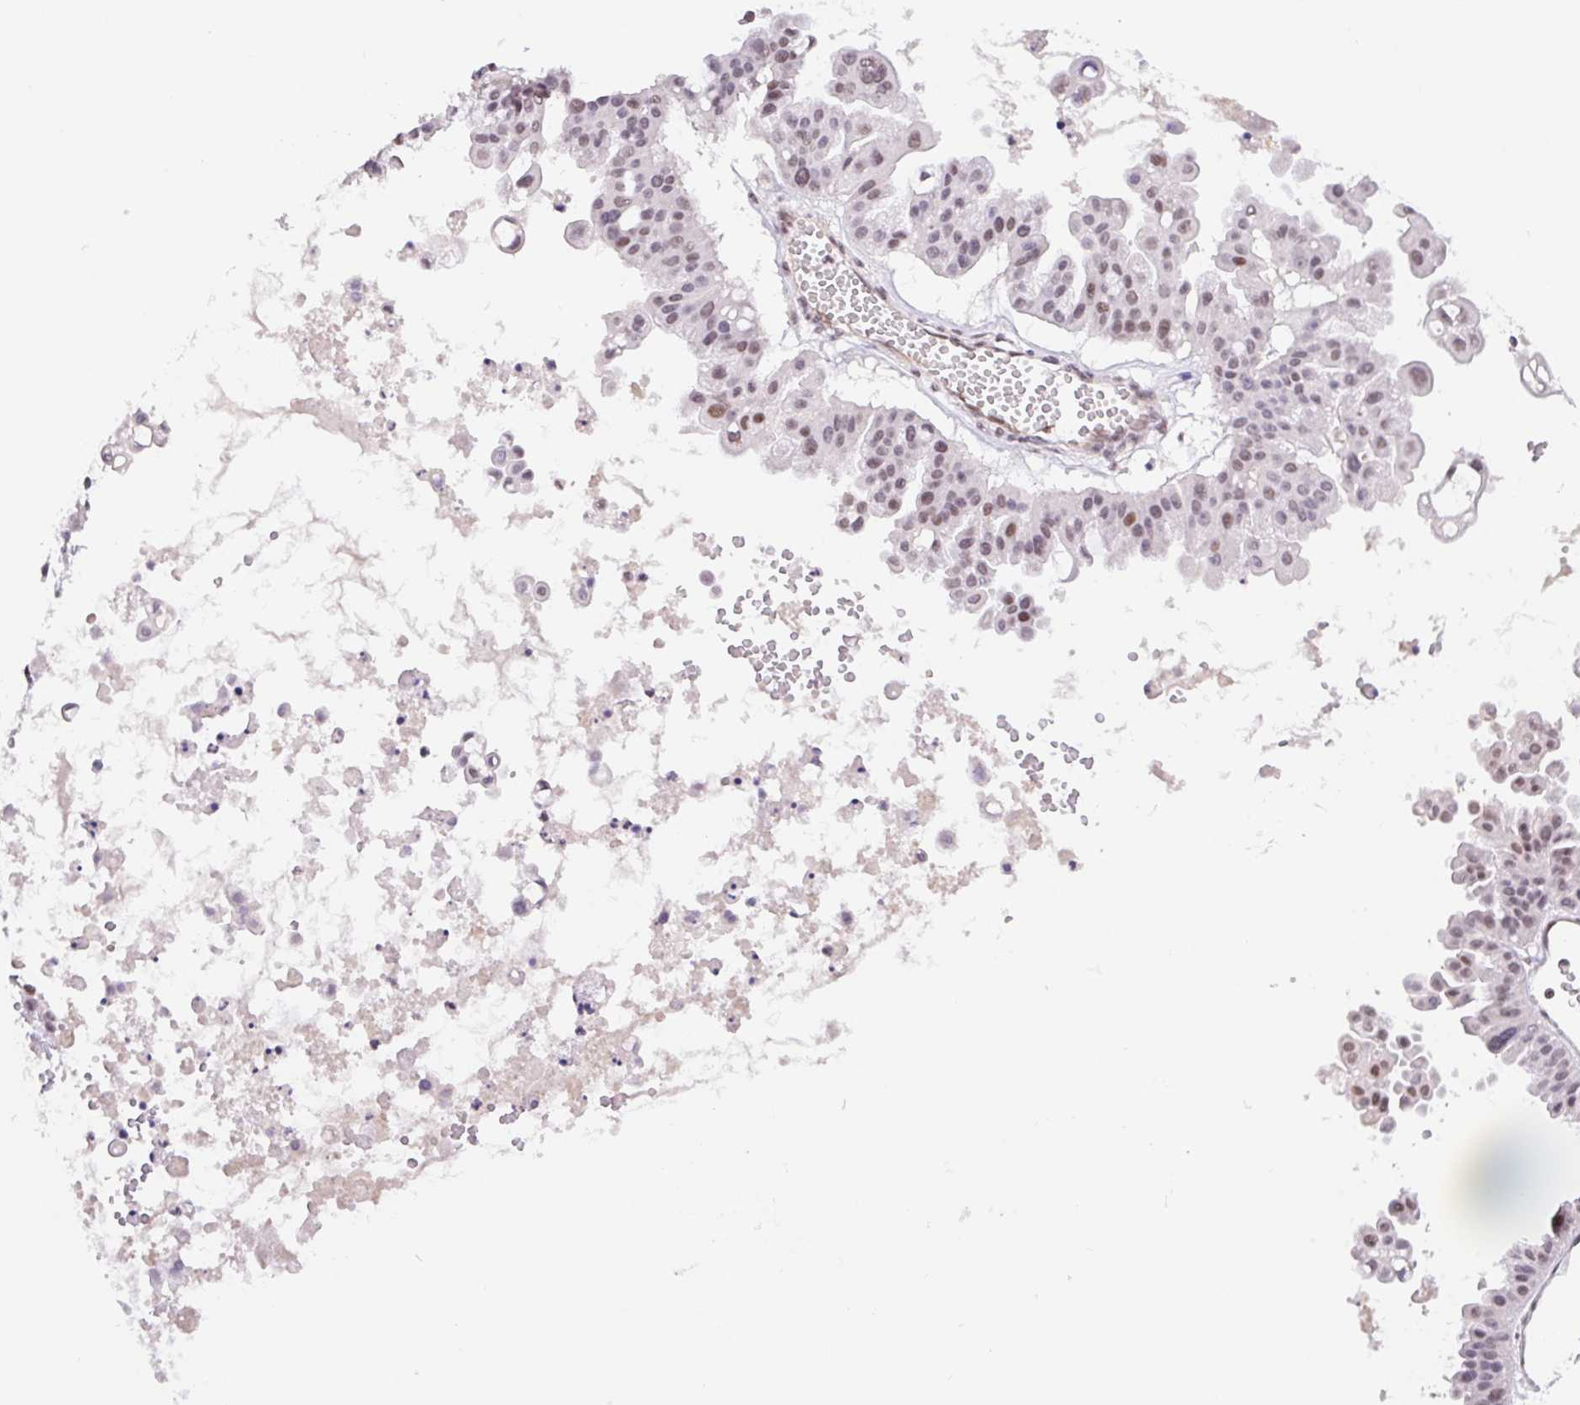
{"staining": {"intensity": "moderate", "quantity": ">75%", "location": "nuclear"}, "tissue": "ovarian cancer", "cell_type": "Tumor cells", "image_type": "cancer", "snomed": [{"axis": "morphology", "description": "Cystadenocarcinoma, serous, NOS"}, {"axis": "topography", "description": "Ovary"}], "caption": "Ovarian serous cystadenocarcinoma stained for a protein (brown) exhibits moderate nuclear positive expression in approximately >75% of tumor cells.", "gene": "TRERF1", "patient": {"sex": "female", "age": 56}}